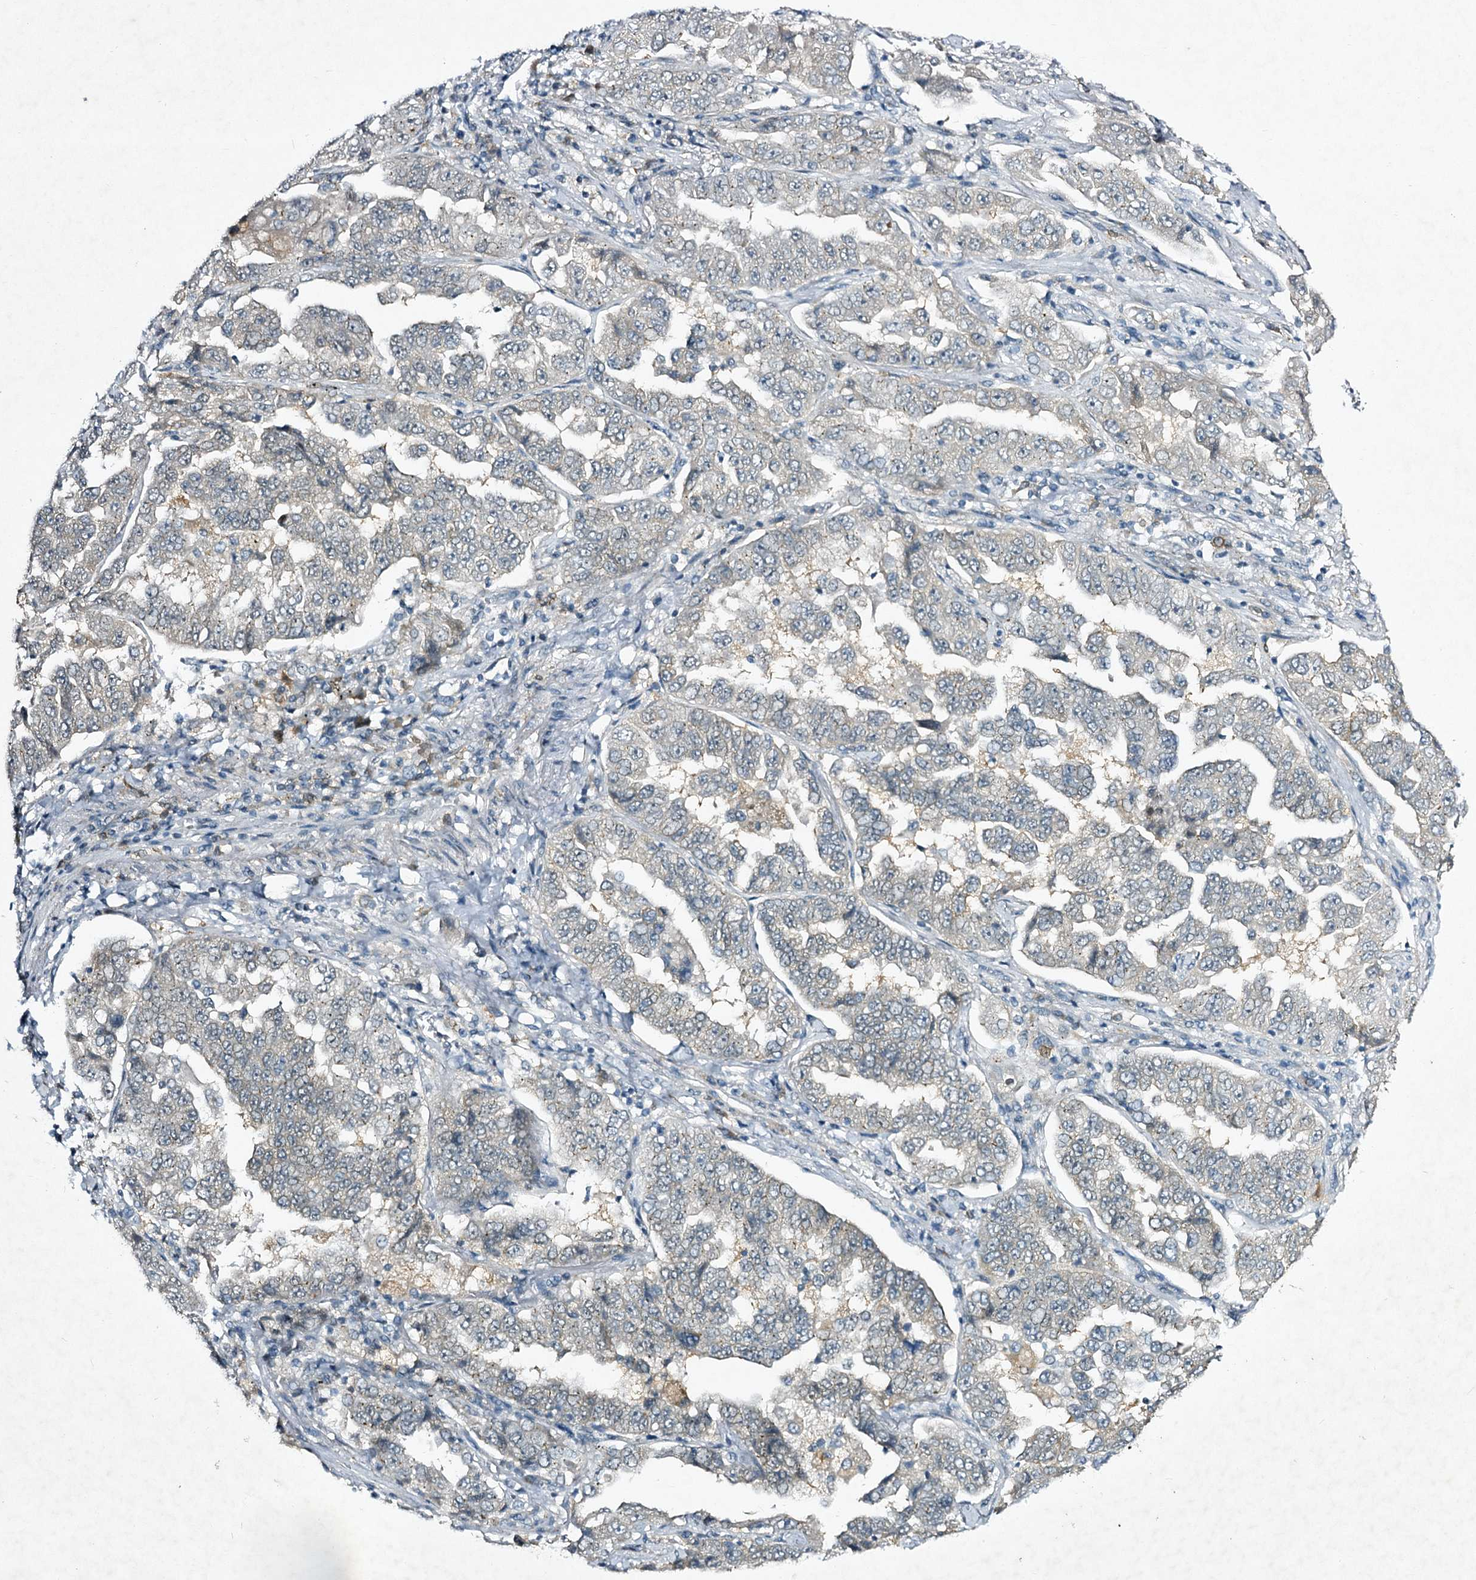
{"staining": {"intensity": "negative", "quantity": "none", "location": "none"}, "tissue": "lung cancer", "cell_type": "Tumor cells", "image_type": "cancer", "snomed": [{"axis": "morphology", "description": "Adenocarcinoma, NOS"}, {"axis": "topography", "description": "Lung"}], "caption": "DAB (3,3'-diaminobenzidine) immunohistochemical staining of adenocarcinoma (lung) displays no significant staining in tumor cells. (Immunohistochemistry (ihc), brightfield microscopy, high magnification).", "gene": "STAP1", "patient": {"sex": "female", "age": 51}}